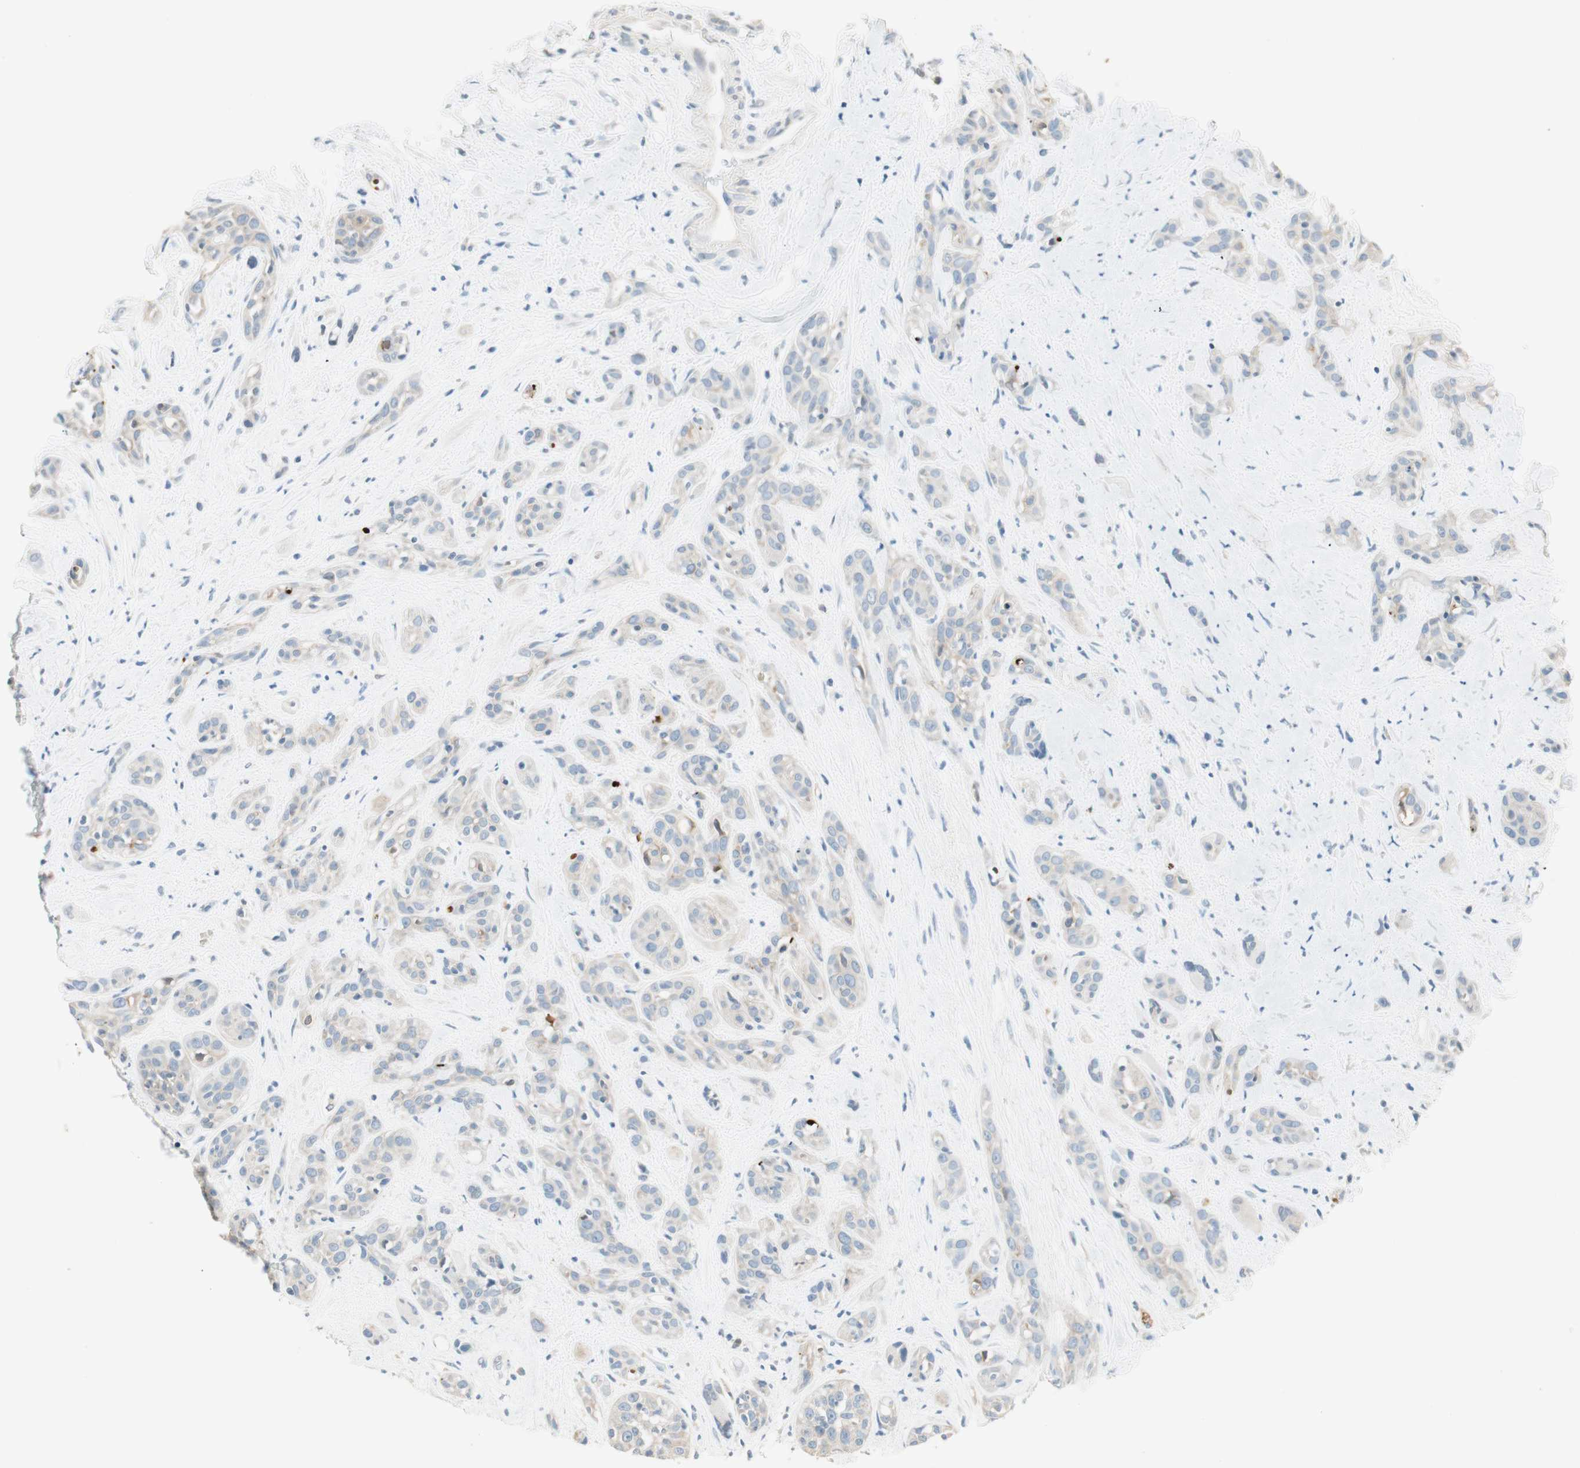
{"staining": {"intensity": "weak", "quantity": "25%-75%", "location": "cytoplasmic/membranous"}, "tissue": "head and neck cancer", "cell_type": "Tumor cells", "image_type": "cancer", "snomed": [{"axis": "morphology", "description": "Squamous cell carcinoma, NOS"}, {"axis": "topography", "description": "Head-Neck"}], "caption": "This micrograph demonstrates immunohistochemistry (IHC) staining of head and neck cancer, with low weak cytoplasmic/membranous expression in about 25%-75% of tumor cells.", "gene": "GNAO1", "patient": {"sex": "male", "age": 62}}